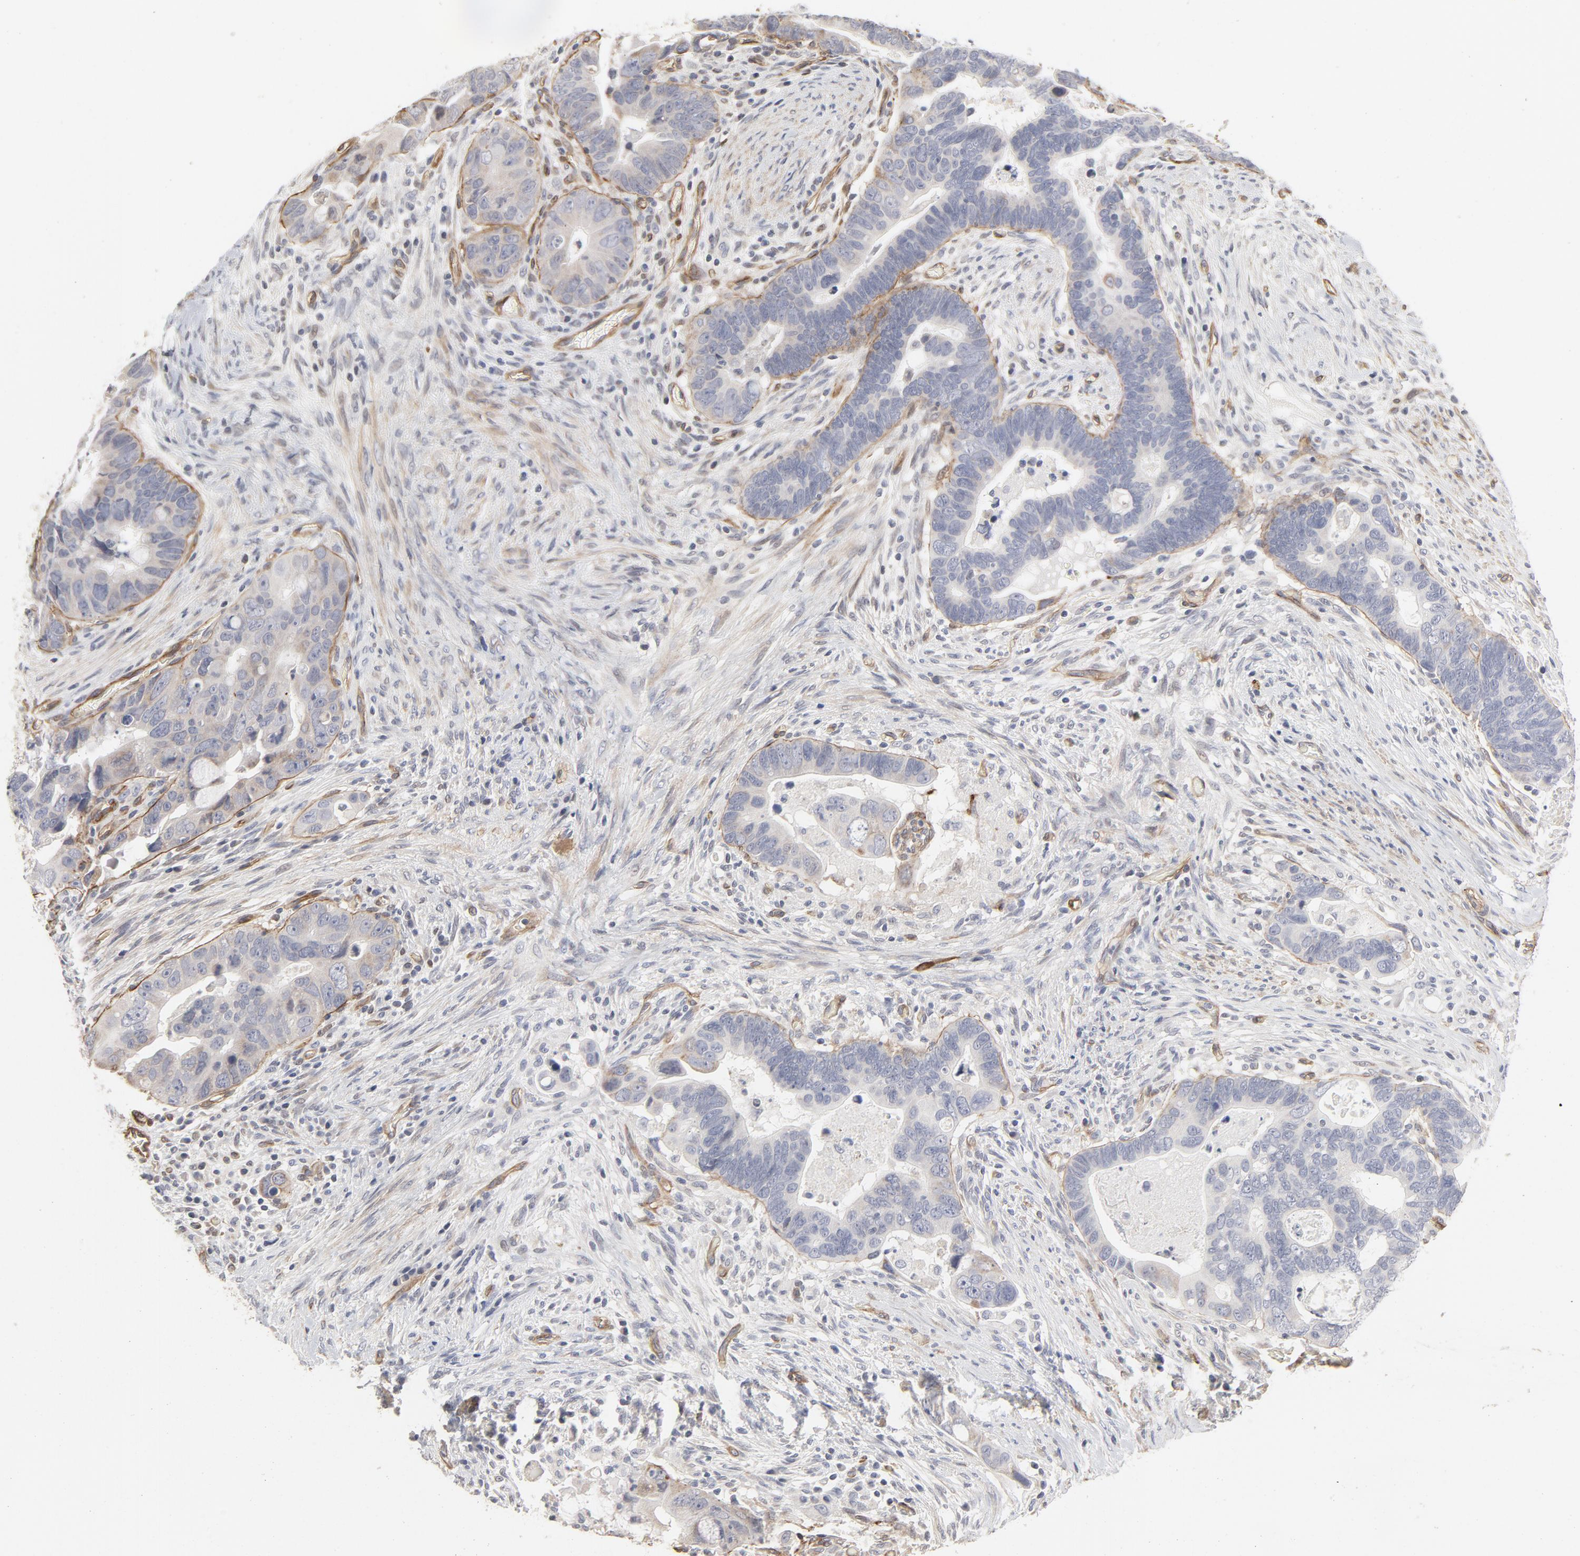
{"staining": {"intensity": "negative", "quantity": "none", "location": "none"}, "tissue": "colorectal cancer", "cell_type": "Tumor cells", "image_type": "cancer", "snomed": [{"axis": "morphology", "description": "Adenocarcinoma, NOS"}, {"axis": "topography", "description": "Rectum"}], "caption": "An immunohistochemistry (IHC) image of colorectal cancer (adenocarcinoma) is shown. There is no staining in tumor cells of colorectal cancer (adenocarcinoma).", "gene": "MAGED4", "patient": {"sex": "male", "age": 53}}